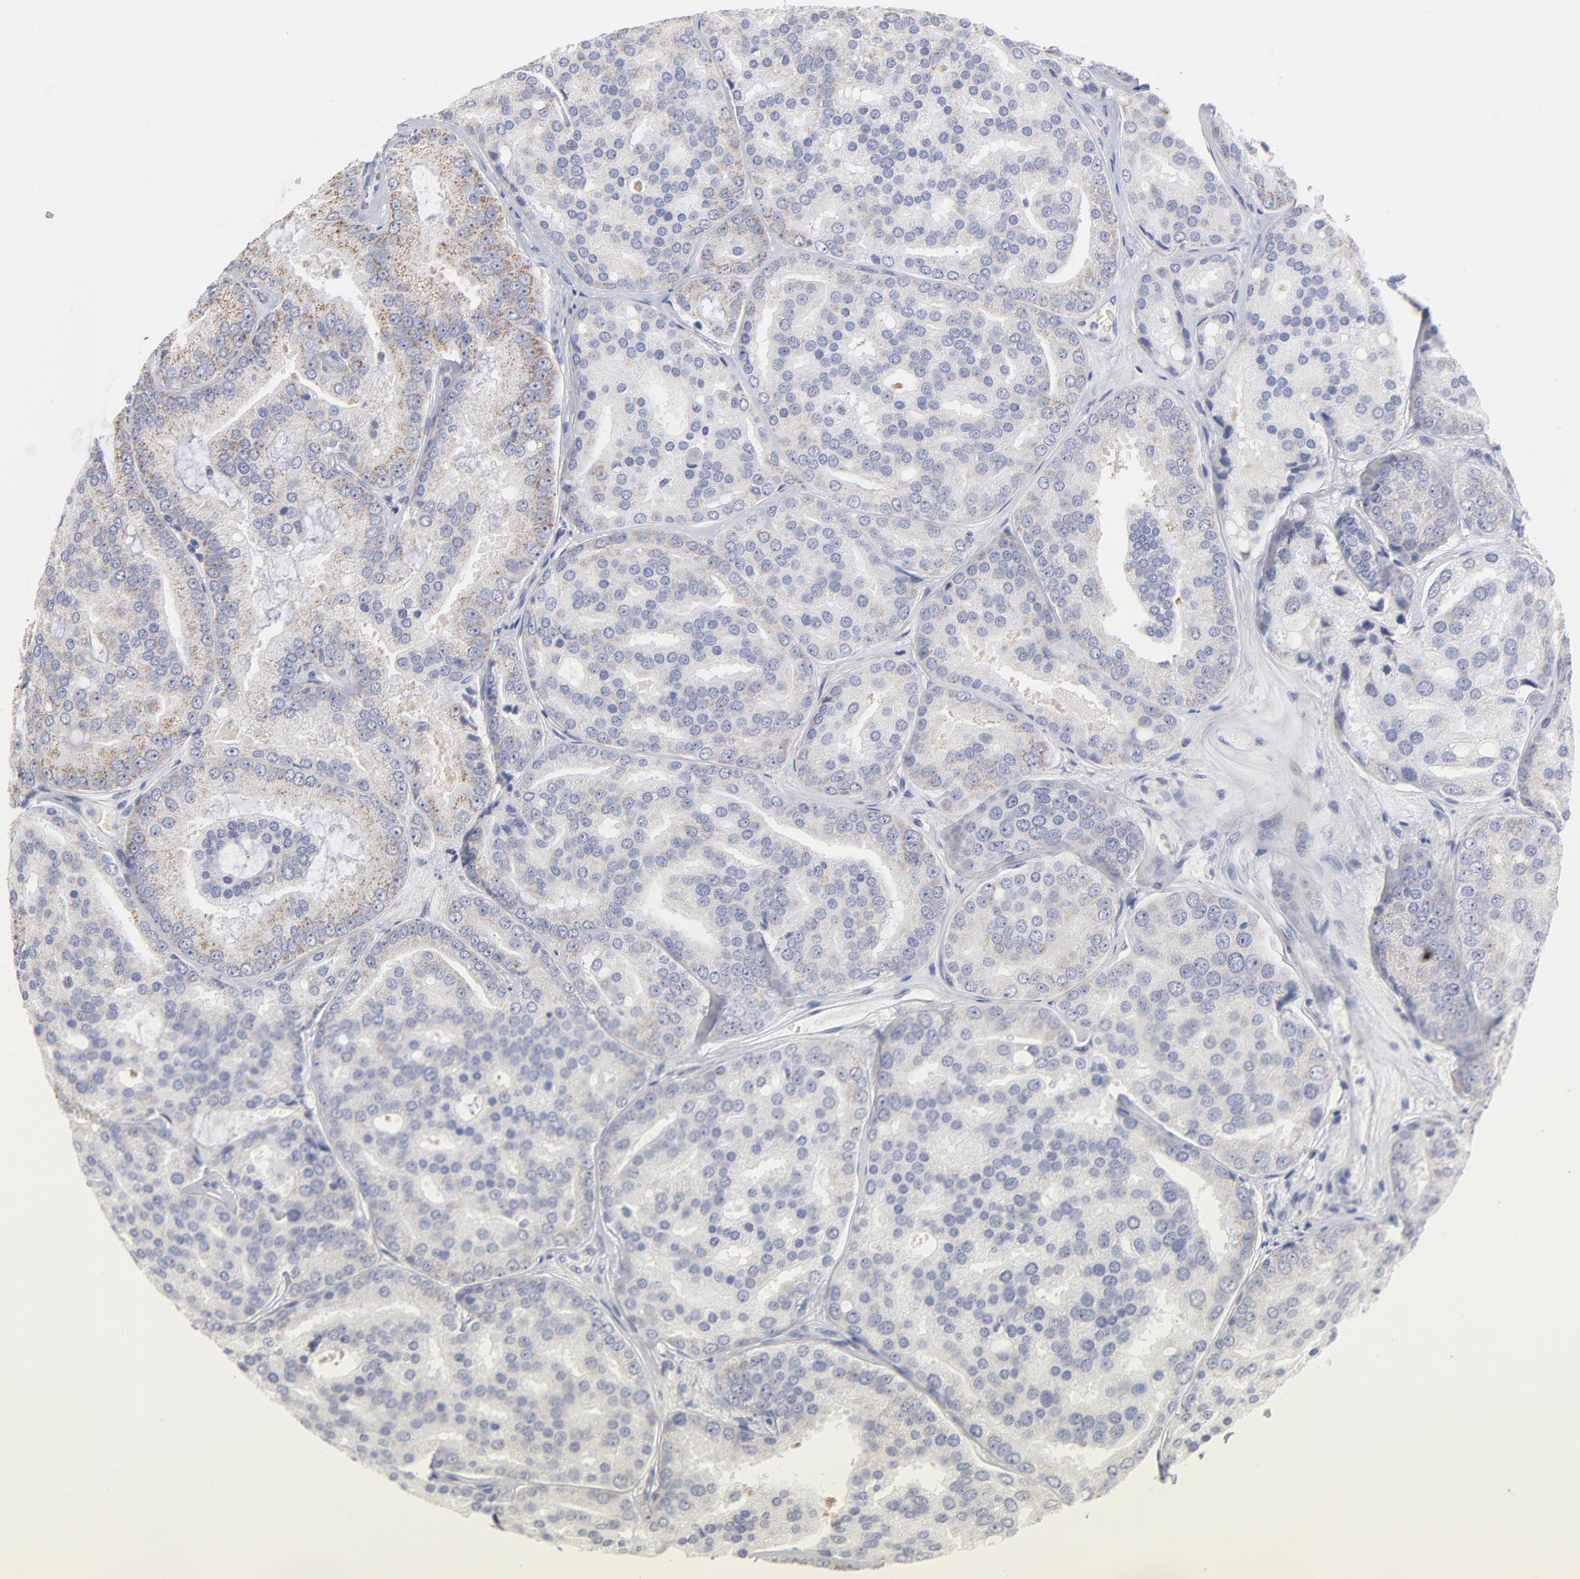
{"staining": {"intensity": "weak", "quantity": ">75%", "location": "cytoplasmic/membranous"}, "tissue": "prostate cancer", "cell_type": "Tumor cells", "image_type": "cancer", "snomed": [{"axis": "morphology", "description": "Adenocarcinoma, High grade"}, {"axis": "topography", "description": "Prostate"}], "caption": "DAB immunohistochemical staining of prostate cancer (high-grade adenocarcinoma) displays weak cytoplasmic/membranous protein staining in about >75% of tumor cells.", "gene": "TST", "patient": {"sex": "male", "age": 64}}